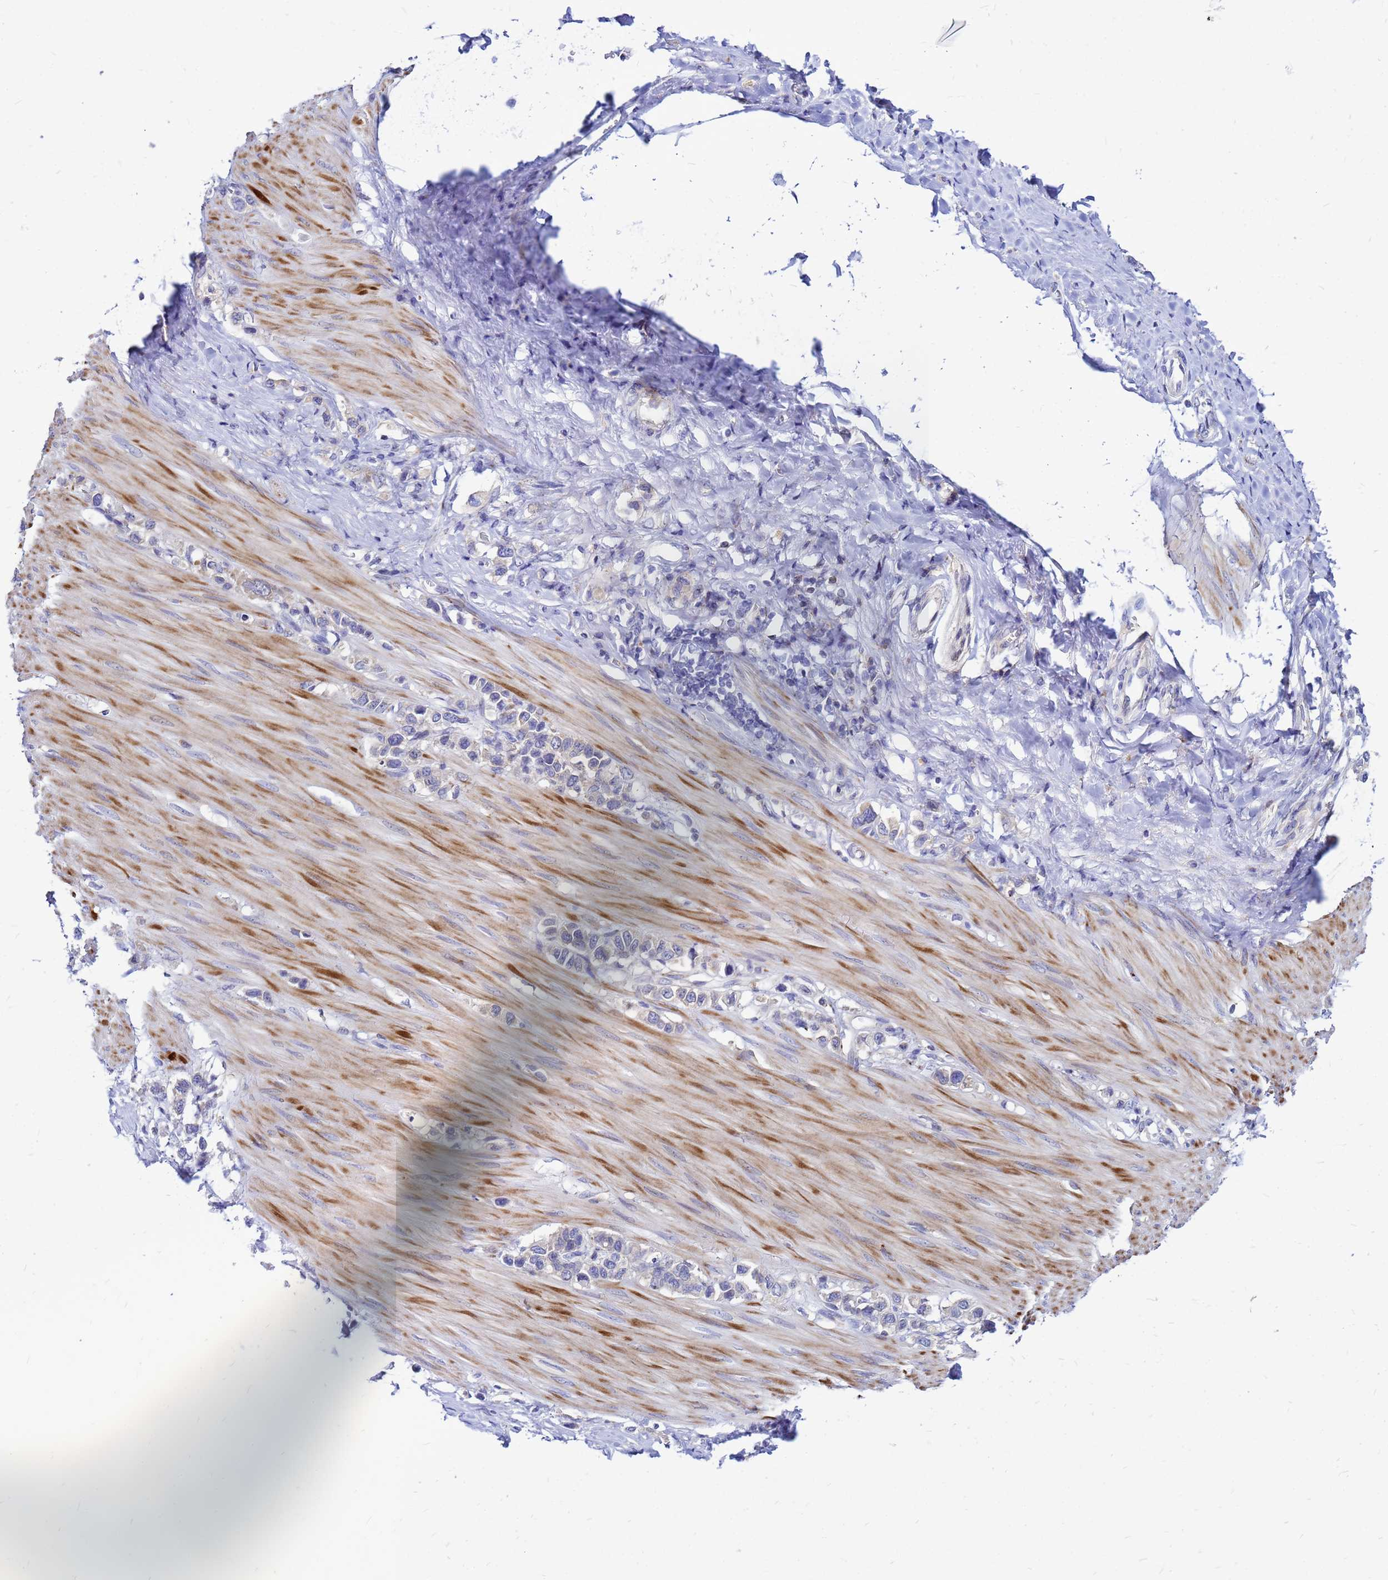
{"staining": {"intensity": "negative", "quantity": "none", "location": "none"}, "tissue": "stomach cancer", "cell_type": "Tumor cells", "image_type": "cancer", "snomed": [{"axis": "morphology", "description": "Adenocarcinoma, NOS"}, {"axis": "topography", "description": "Stomach"}], "caption": "Tumor cells show no significant protein positivity in stomach cancer (adenocarcinoma). (DAB (3,3'-diaminobenzidine) immunohistochemistry (IHC) visualized using brightfield microscopy, high magnification).", "gene": "FHIP1A", "patient": {"sex": "female", "age": 65}}